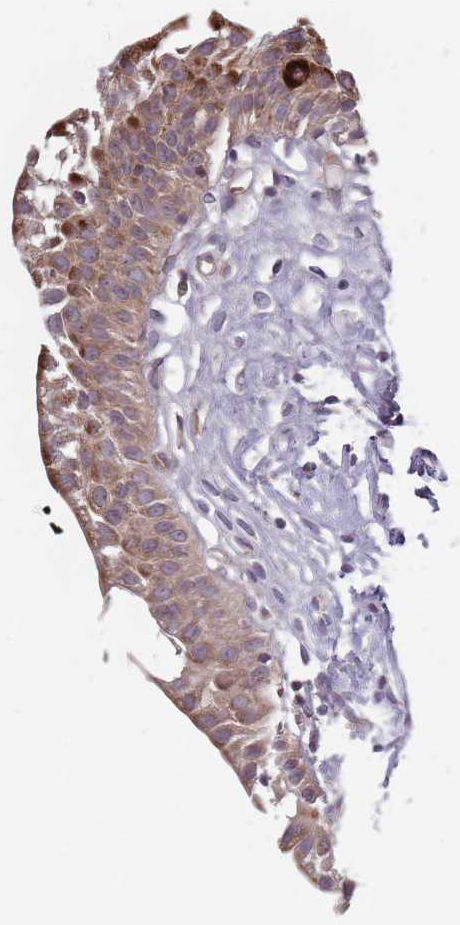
{"staining": {"intensity": "strong", "quantity": "<25%", "location": "cytoplasmic/membranous"}, "tissue": "urinary bladder", "cell_type": "Urothelial cells", "image_type": "normal", "snomed": [{"axis": "morphology", "description": "Normal tissue, NOS"}, {"axis": "topography", "description": "Urinary bladder"}], "caption": "Strong cytoplasmic/membranous protein positivity is appreciated in approximately <25% of urothelial cells in urinary bladder. Nuclei are stained in blue.", "gene": "ASB13", "patient": {"sex": "male", "age": 51}}